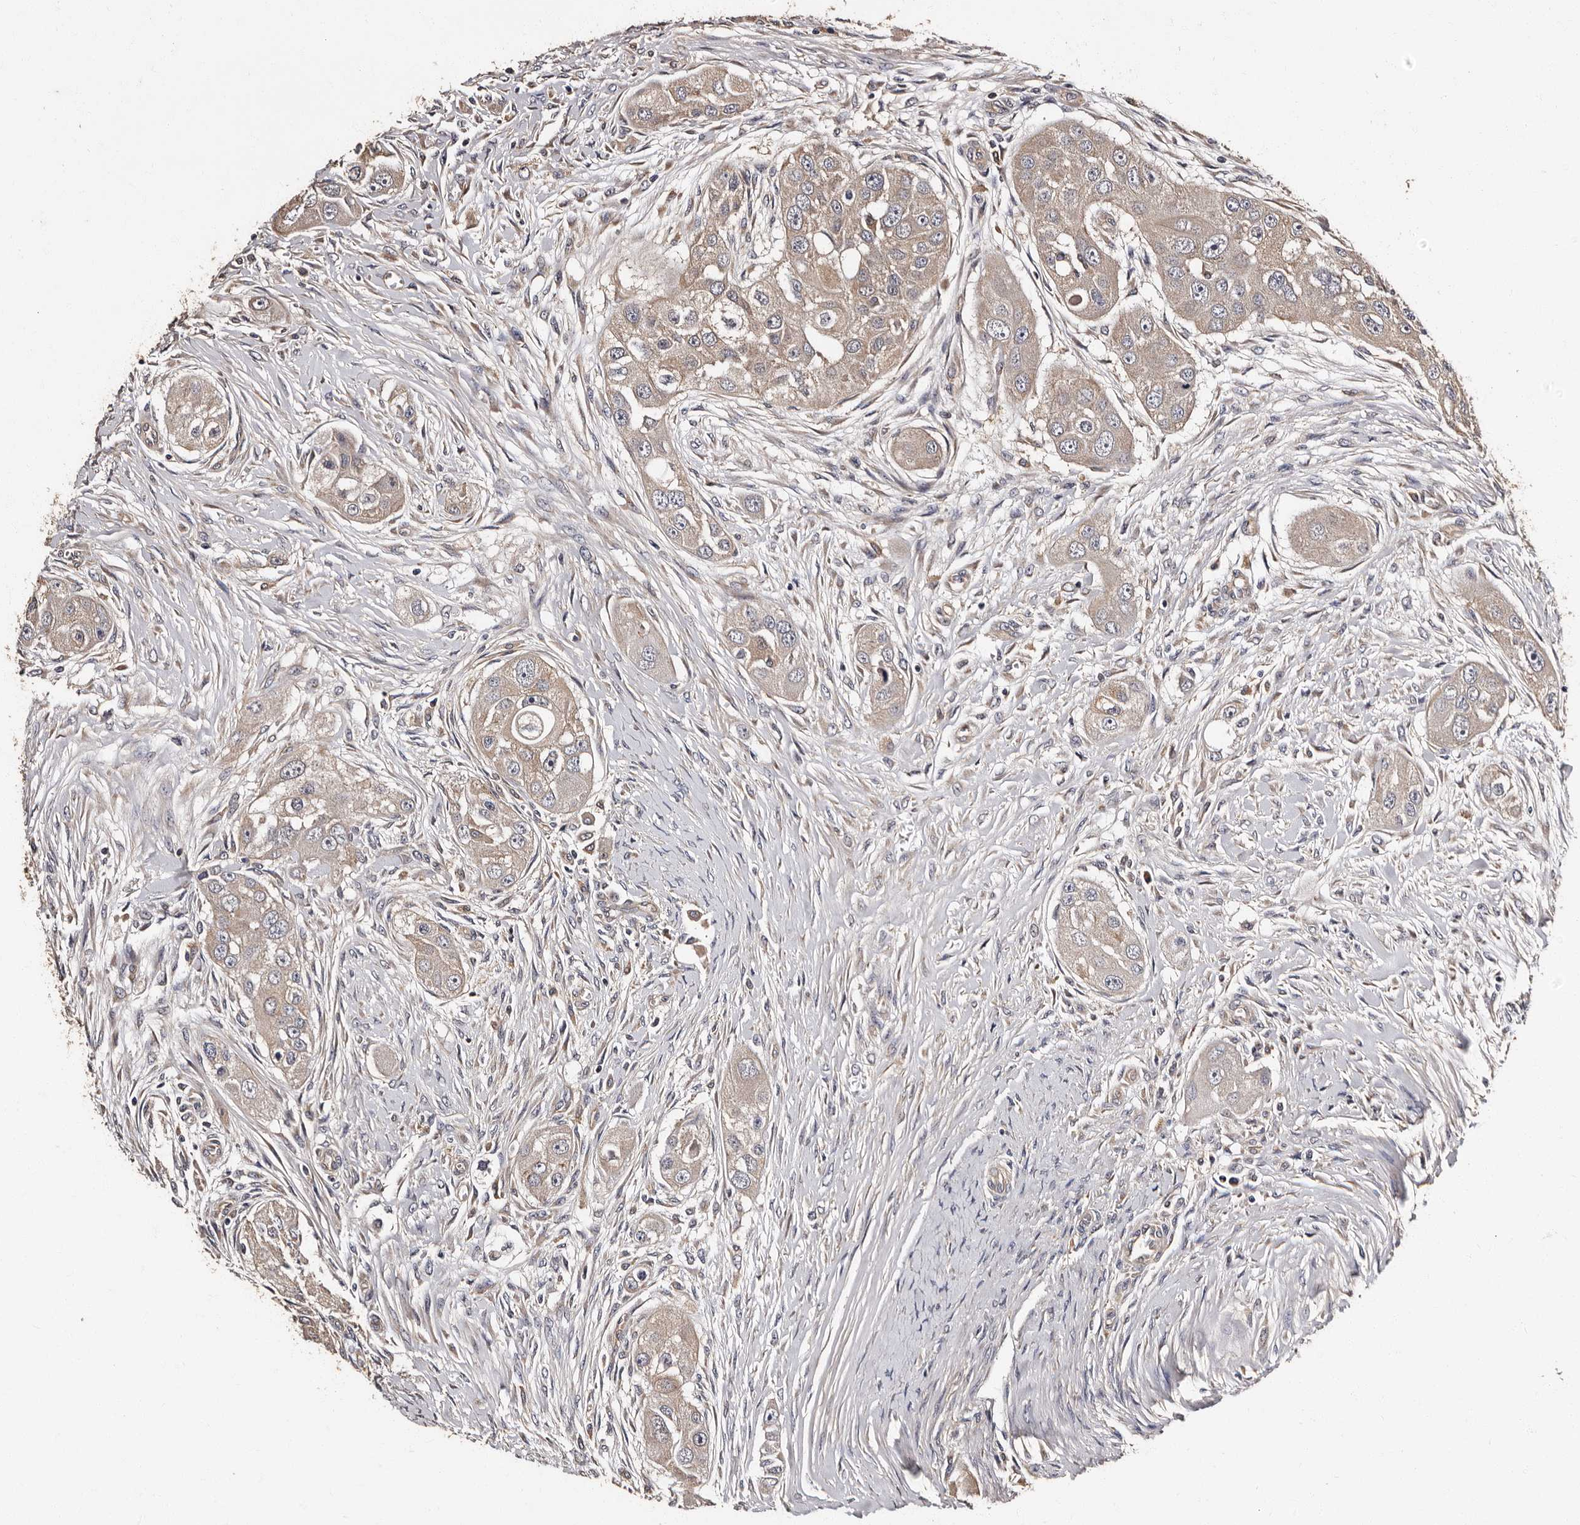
{"staining": {"intensity": "negative", "quantity": "none", "location": "none"}, "tissue": "head and neck cancer", "cell_type": "Tumor cells", "image_type": "cancer", "snomed": [{"axis": "morphology", "description": "Normal tissue, NOS"}, {"axis": "morphology", "description": "Squamous cell carcinoma, NOS"}, {"axis": "topography", "description": "Skeletal muscle"}, {"axis": "topography", "description": "Head-Neck"}], "caption": "A high-resolution image shows immunohistochemistry (IHC) staining of head and neck cancer (squamous cell carcinoma), which displays no significant expression in tumor cells.", "gene": "ADCK5", "patient": {"sex": "male", "age": 51}}